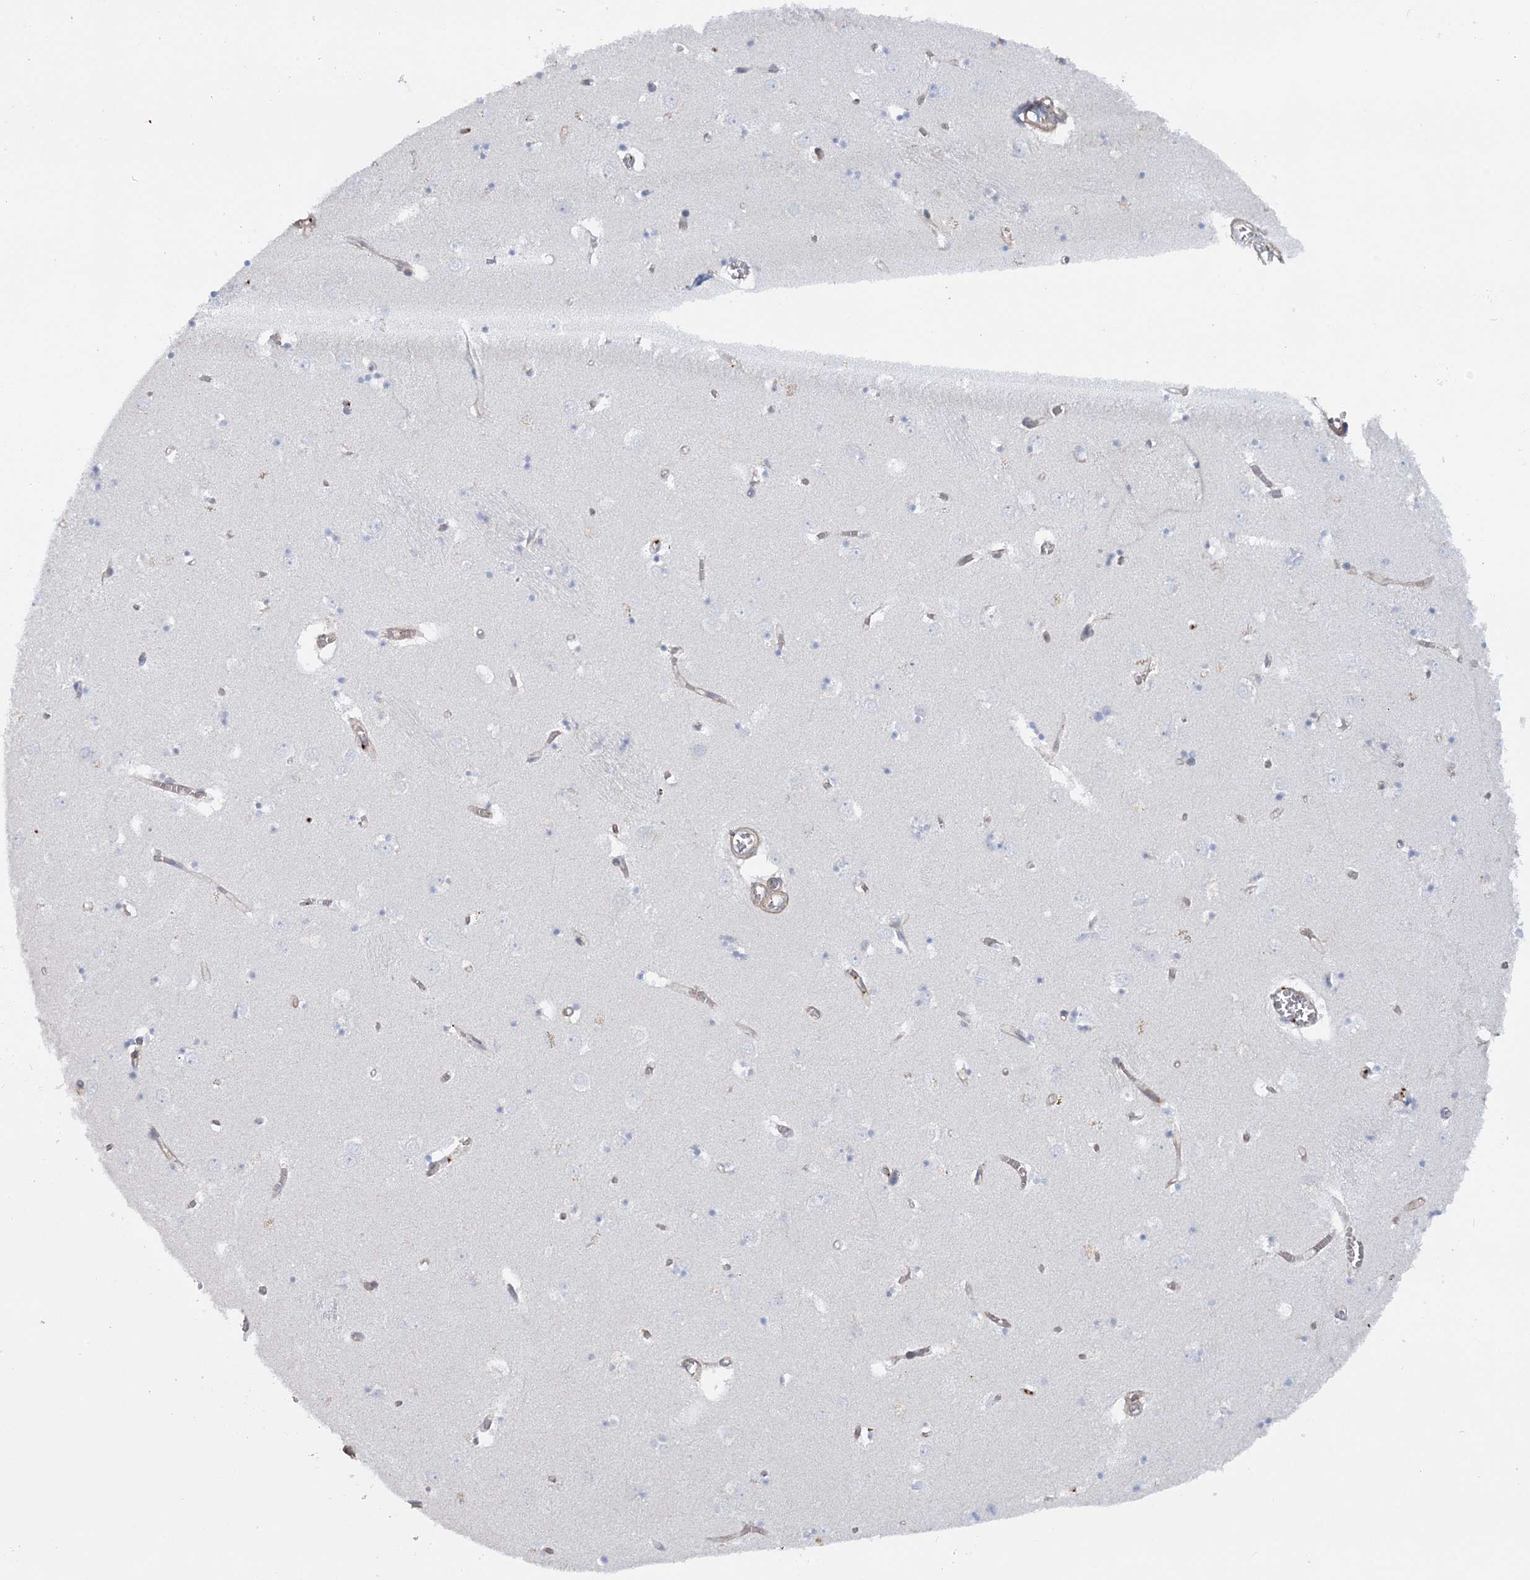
{"staining": {"intensity": "negative", "quantity": "none", "location": "none"}, "tissue": "caudate", "cell_type": "Glial cells", "image_type": "normal", "snomed": [{"axis": "morphology", "description": "Normal tissue, NOS"}, {"axis": "topography", "description": "Lateral ventricle wall"}], "caption": "IHC photomicrograph of benign caudate: caudate stained with DAB reveals no significant protein positivity in glial cells. (DAB IHC with hematoxylin counter stain).", "gene": "CUEDC2", "patient": {"sex": "male", "age": 70}}